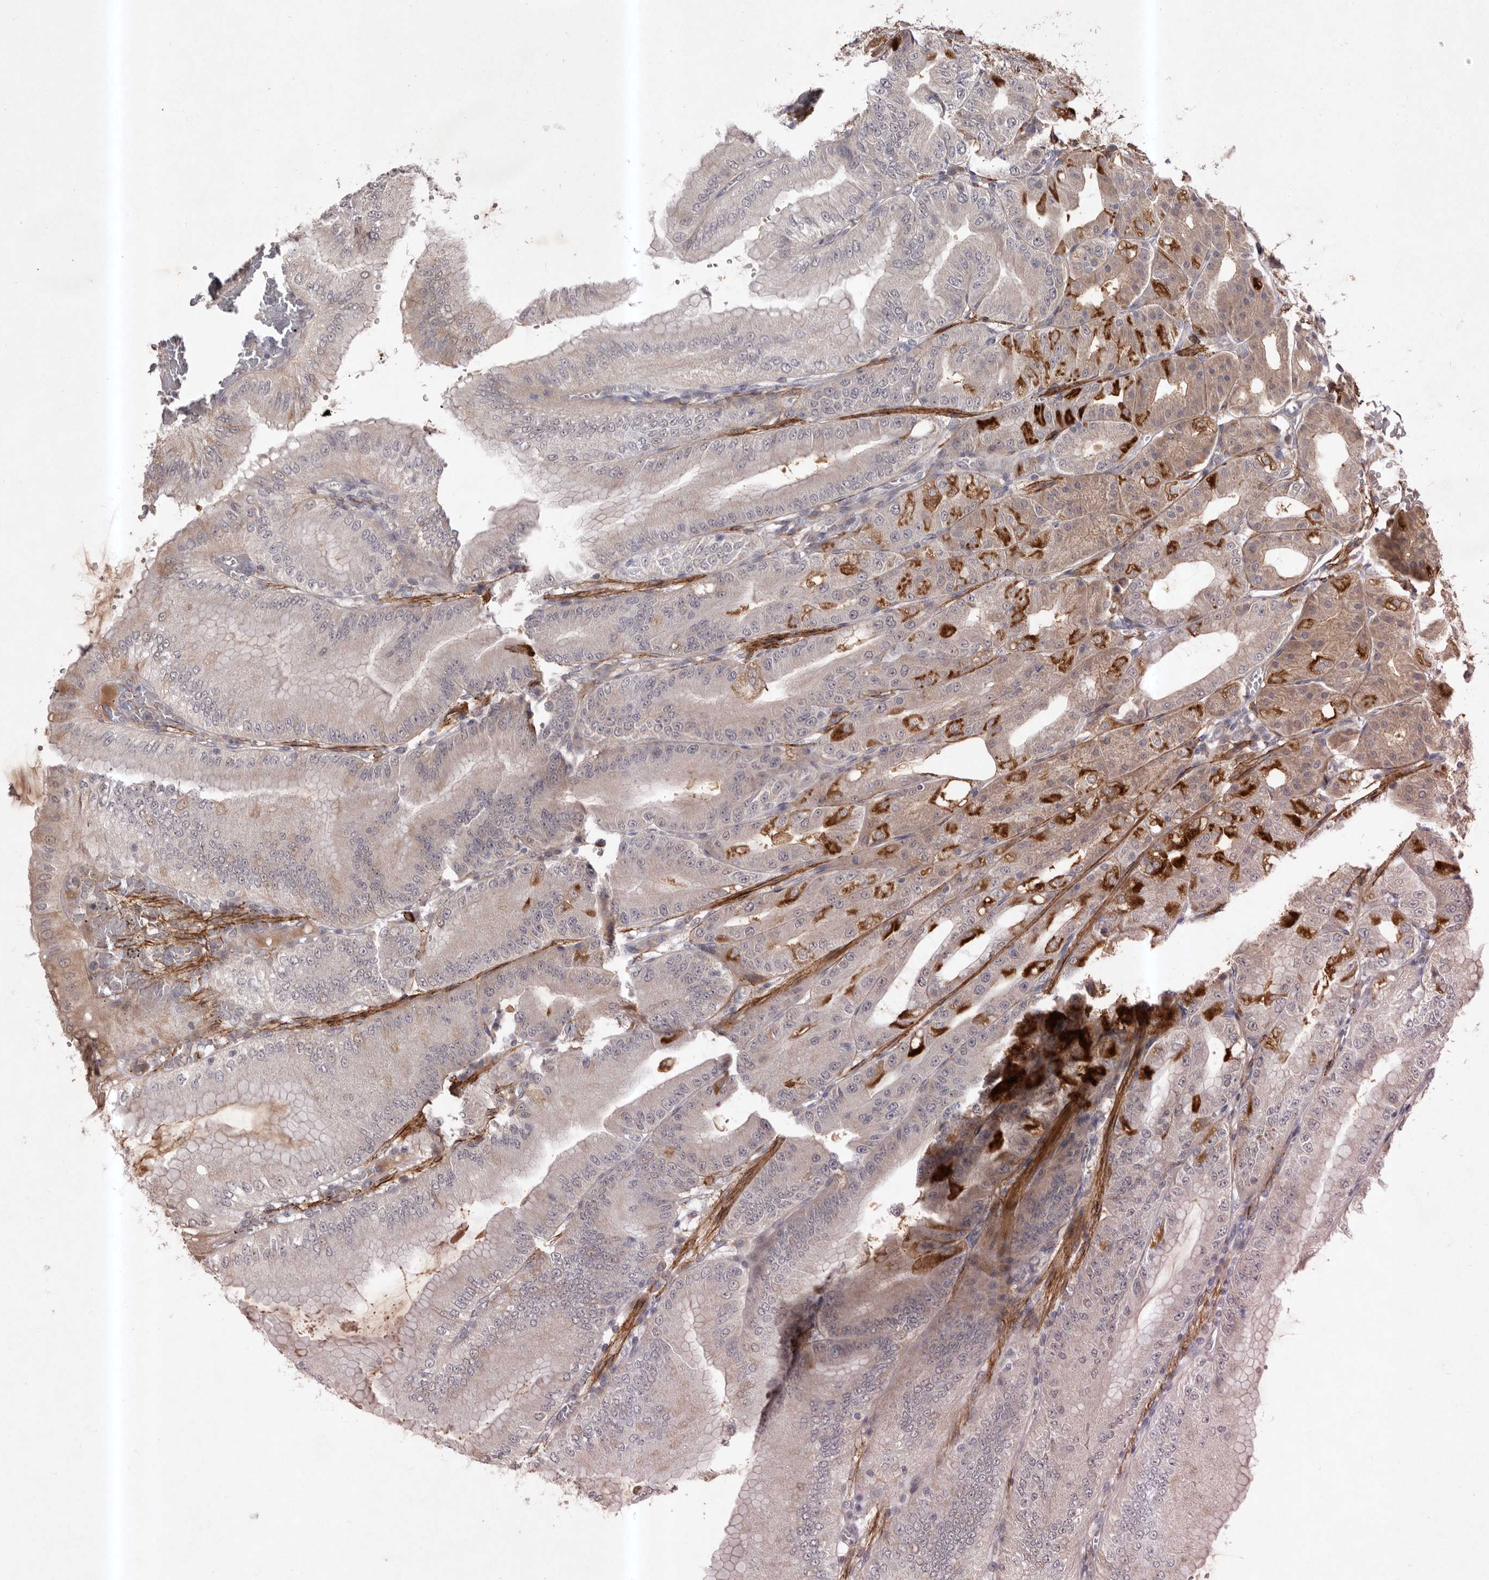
{"staining": {"intensity": "strong", "quantity": "25%-75%", "location": "cytoplasmic/membranous"}, "tissue": "stomach", "cell_type": "Glandular cells", "image_type": "normal", "snomed": [{"axis": "morphology", "description": "Normal tissue, NOS"}, {"axis": "topography", "description": "Stomach, lower"}], "caption": "Protein positivity by IHC demonstrates strong cytoplasmic/membranous positivity in about 25%-75% of glandular cells in normal stomach. (Stains: DAB (3,3'-diaminobenzidine) in brown, nuclei in blue, Microscopy: brightfield microscopy at high magnification).", "gene": "HBS1L", "patient": {"sex": "male", "age": 71}}